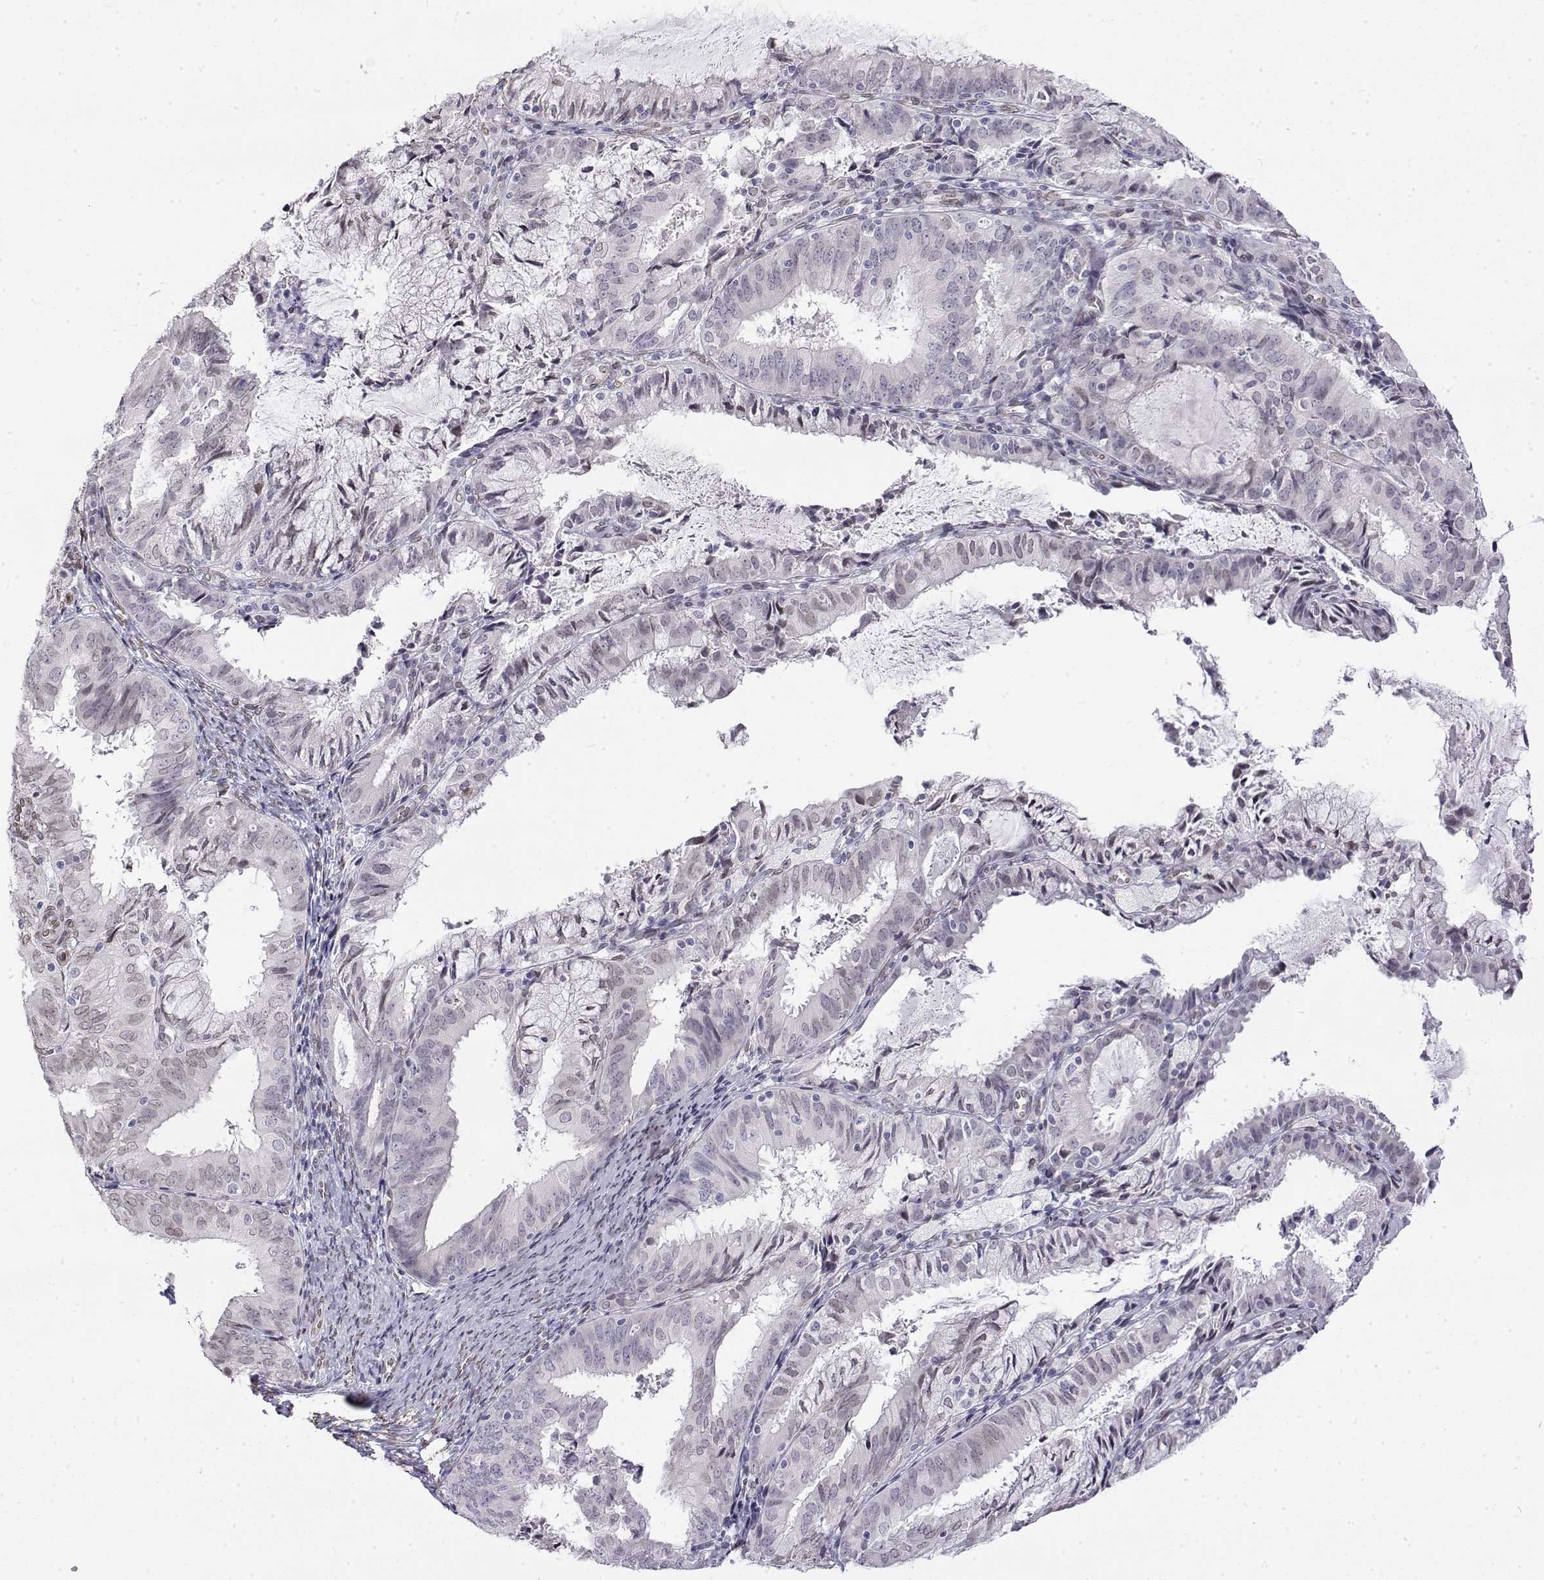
{"staining": {"intensity": "negative", "quantity": "none", "location": "none"}, "tissue": "endometrial cancer", "cell_type": "Tumor cells", "image_type": "cancer", "snomed": [{"axis": "morphology", "description": "Adenocarcinoma, NOS"}, {"axis": "topography", "description": "Endometrium"}], "caption": "Protein analysis of endometrial adenocarcinoma displays no significant staining in tumor cells. (DAB (3,3'-diaminobenzidine) IHC, high magnification).", "gene": "ZNF532", "patient": {"sex": "female", "age": 57}}